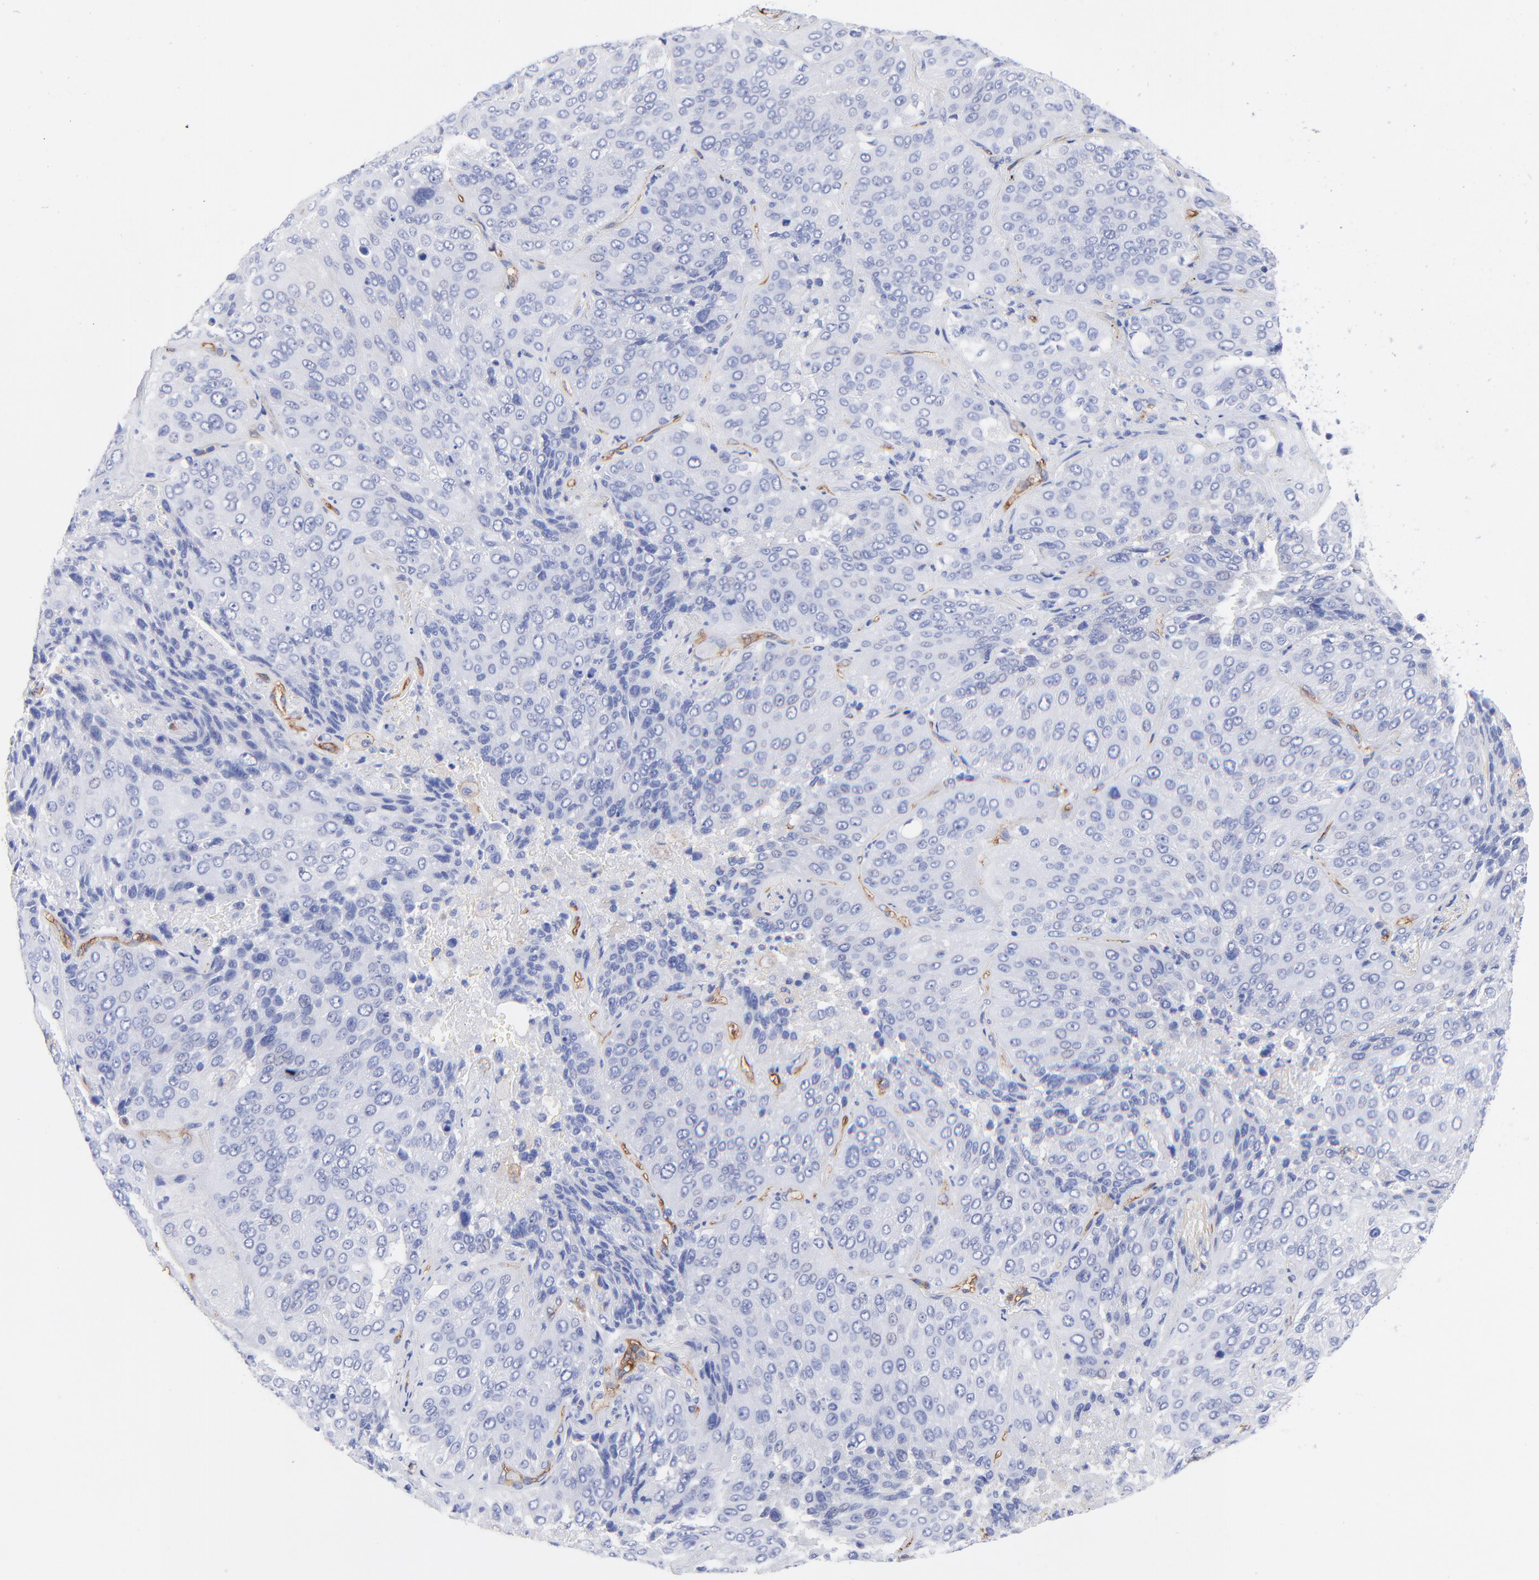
{"staining": {"intensity": "negative", "quantity": "none", "location": "none"}, "tissue": "lung cancer", "cell_type": "Tumor cells", "image_type": "cancer", "snomed": [{"axis": "morphology", "description": "Squamous cell carcinoma, NOS"}, {"axis": "topography", "description": "Lung"}], "caption": "An IHC photomicrograph of lung cancer is shown. There is no staining in tumor cells of lung cancer.", "gene": "SLC44A2", "patient": {"sex": "male", "age": 54}}